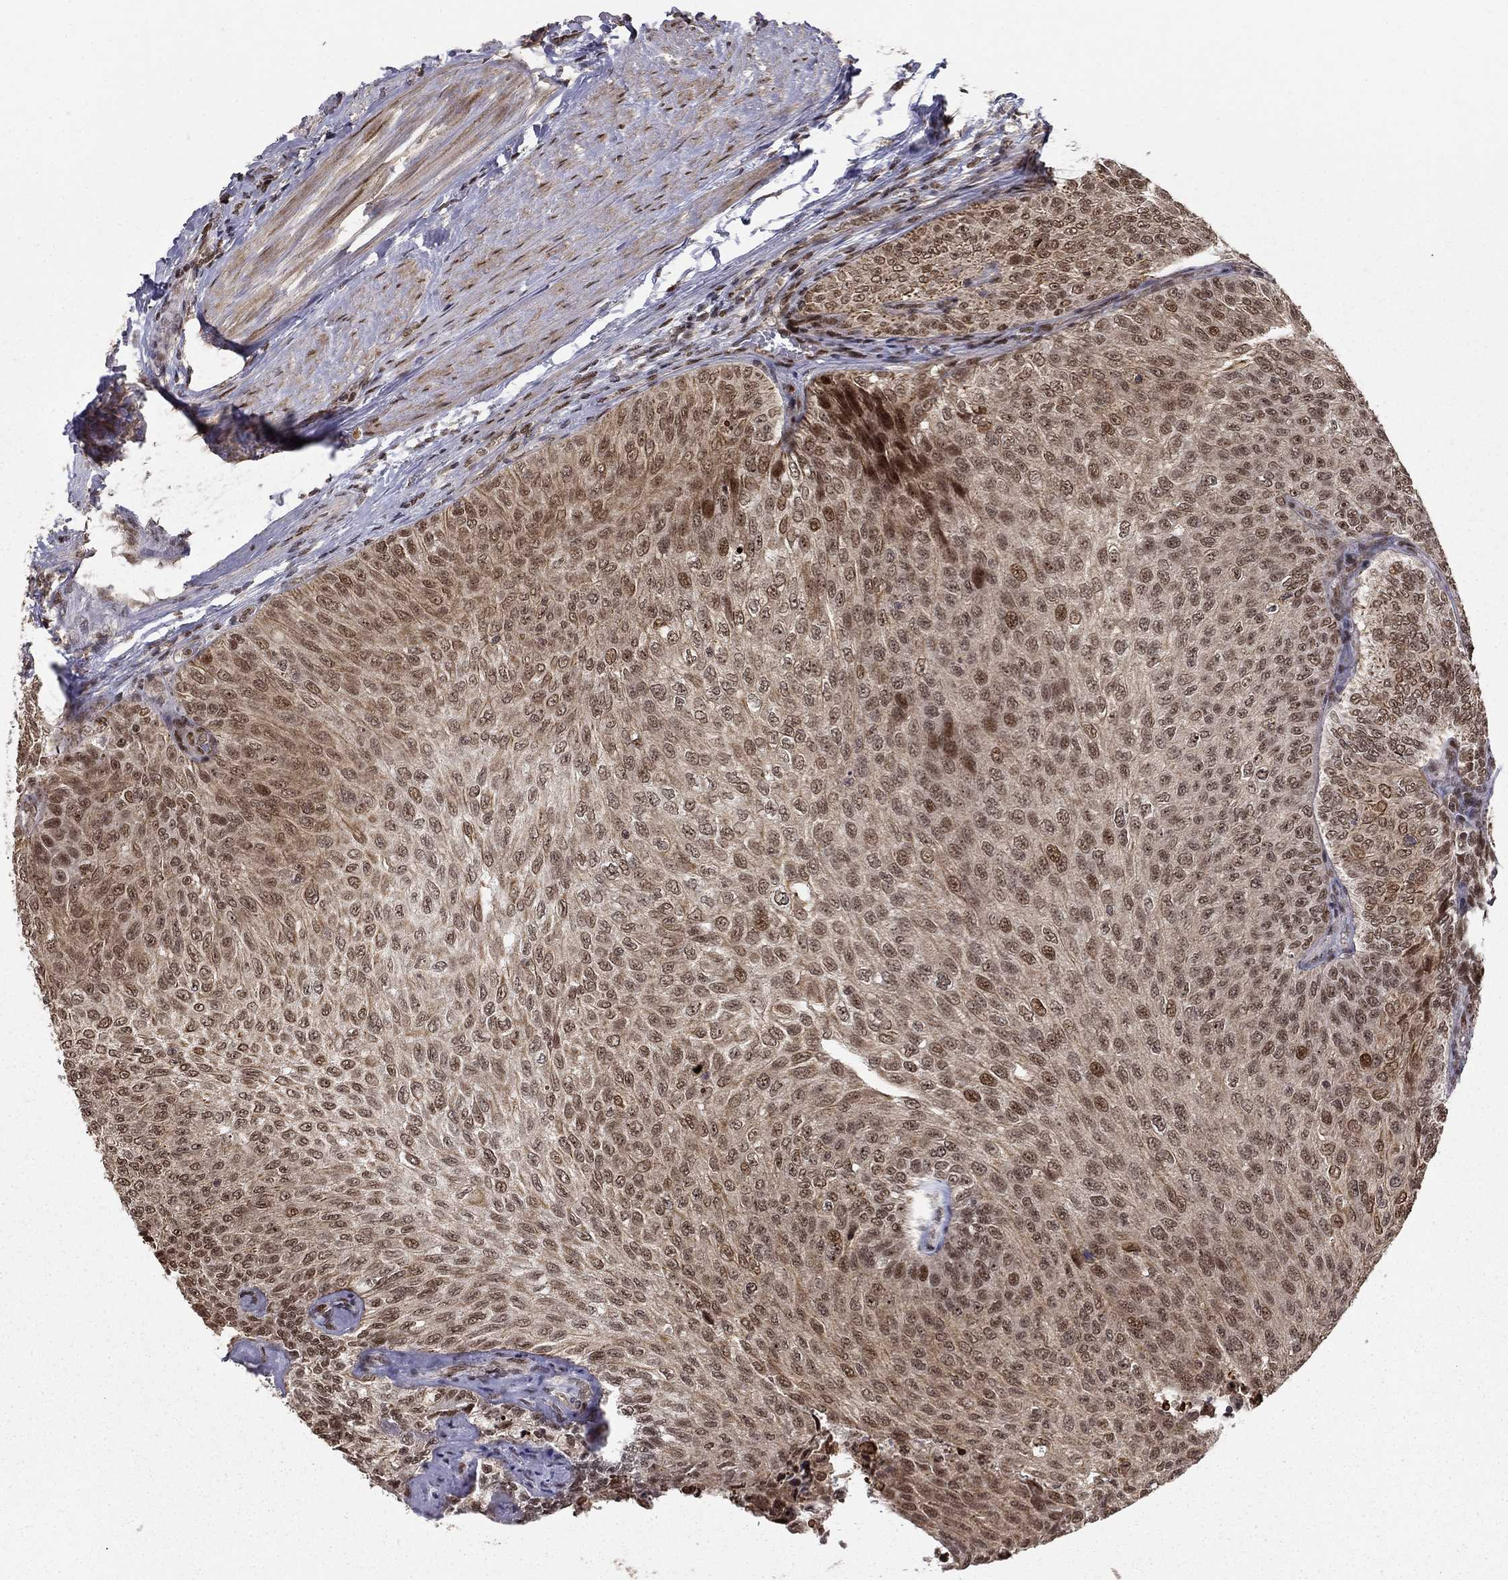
{"staining": {"intensity": "moderate", "quantity": "25%-75%", "location": "cytoplasmic/membranous,nuclear"}, "tissue": "urothelial cancer", "cell_type": "Tumor cells", "image_type": "cancer", "snomed": [{"axis": "morphology", "description": "Urothelial carcinoma, Low grade"}, {"axis": "topography", "description": "Ureter, NOS"}, {"axis": "topography", "description": "Urinary bladder"}], "caption": "Immunohistochemistry (IHC) (DAB (3,3'-diaminobenzidine)) staining of urothelial cancer demonstrates moderate cytoplasmic/membranous and nuclear protein expression in approximately 25%-75% of tumor cells.", "gene": "CDCA7L", "patient": {"sex": "male", "age": 78}}